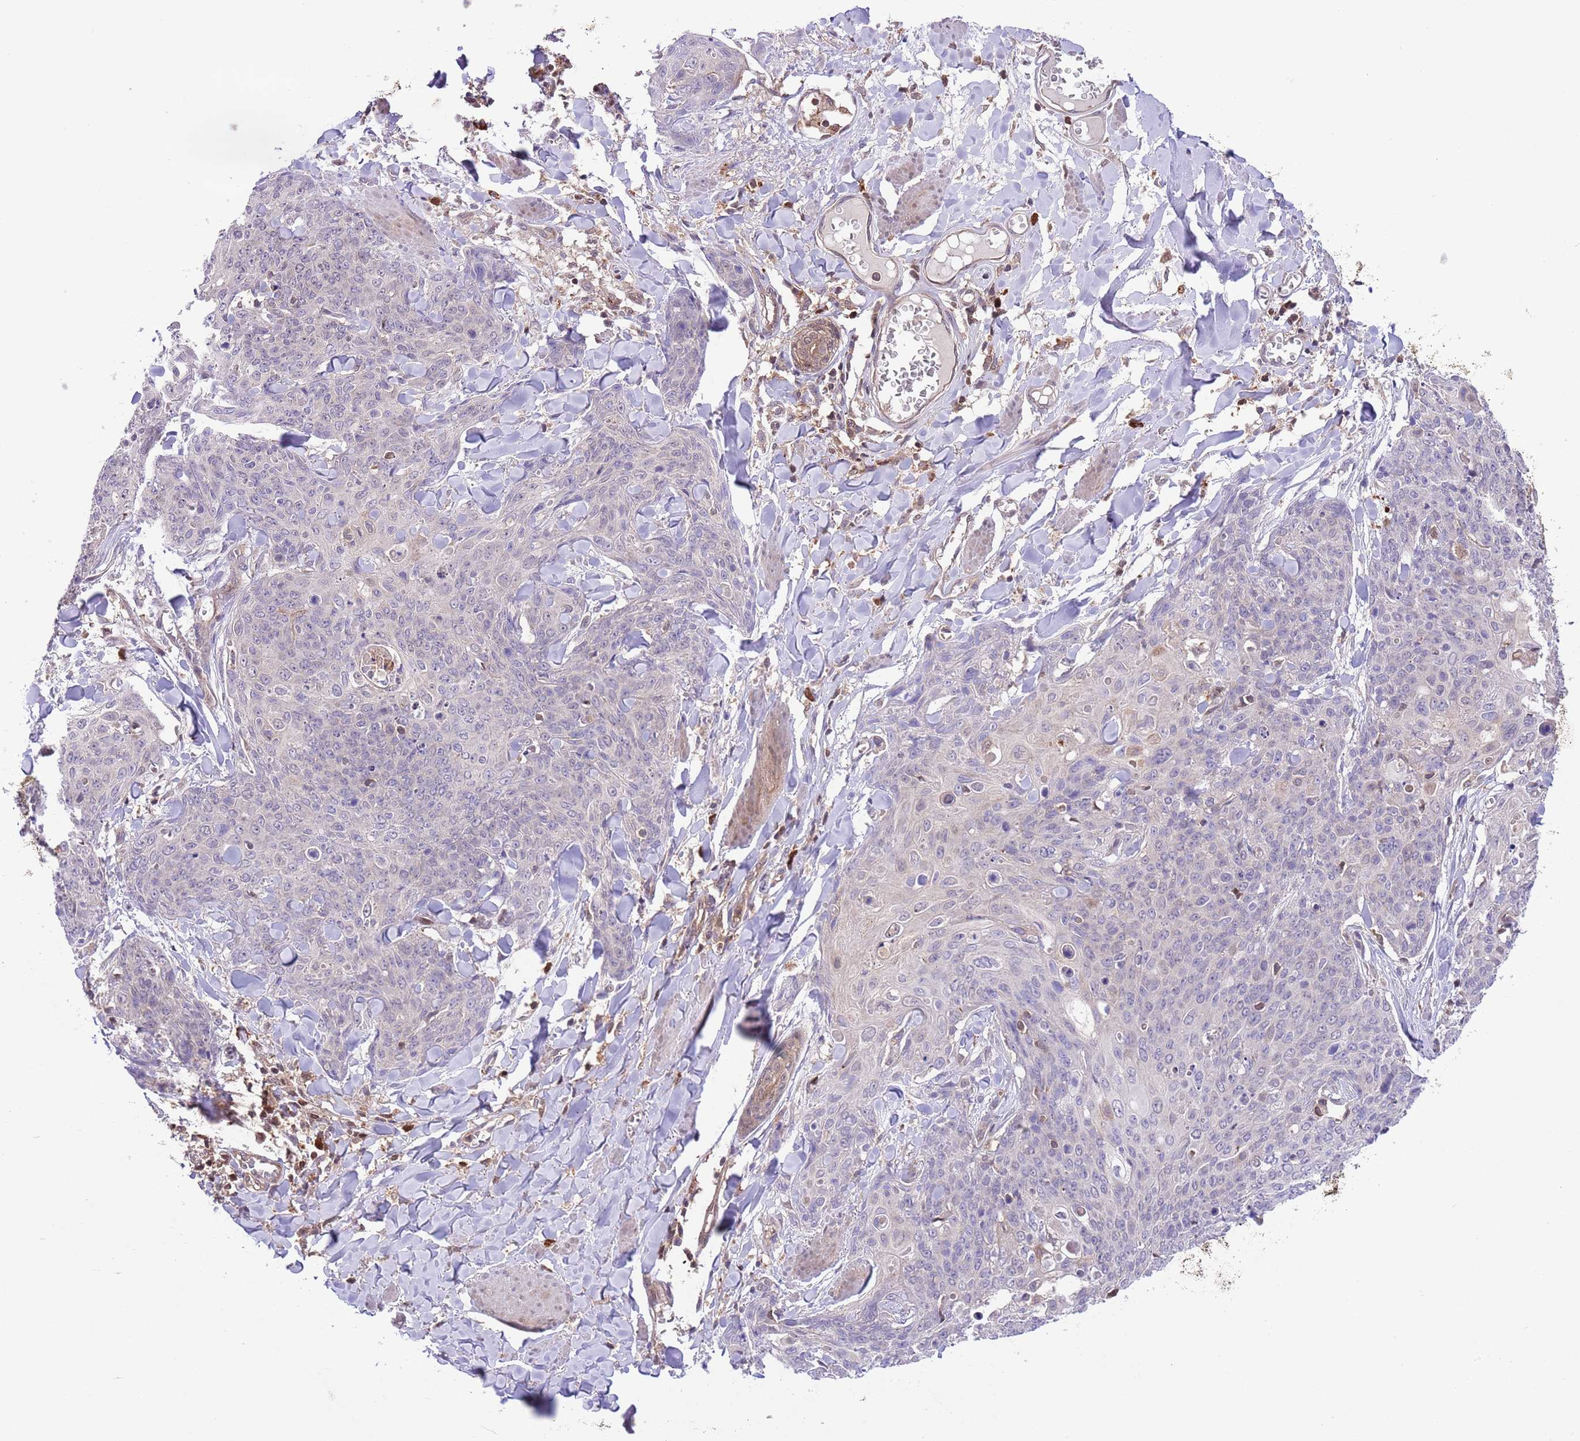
{"staining": {"intensity": "negative", "quantity": "none", "location": "none"}, "tissue": "skin cancer", "cell_type": "Tumor cells", "image_type": "cancer", "snomed": [{"axis": "morphology", "description": "Squamous cell carcinoma, NOS"}, {"axis": "topography", "description": "Skin"}, {"axis": "topography", "description": "Vulva"}], "caption": "The micrograph demonstrates no significant expression in tumor cells of skin cancer. Brightfield microscopy of immunohistochemistry stained with DAB (brown) and hematoxylin (blue), captured at high magnification.", "gene": "HDHD2", "patient": {"sex": "female", "age": 85}}